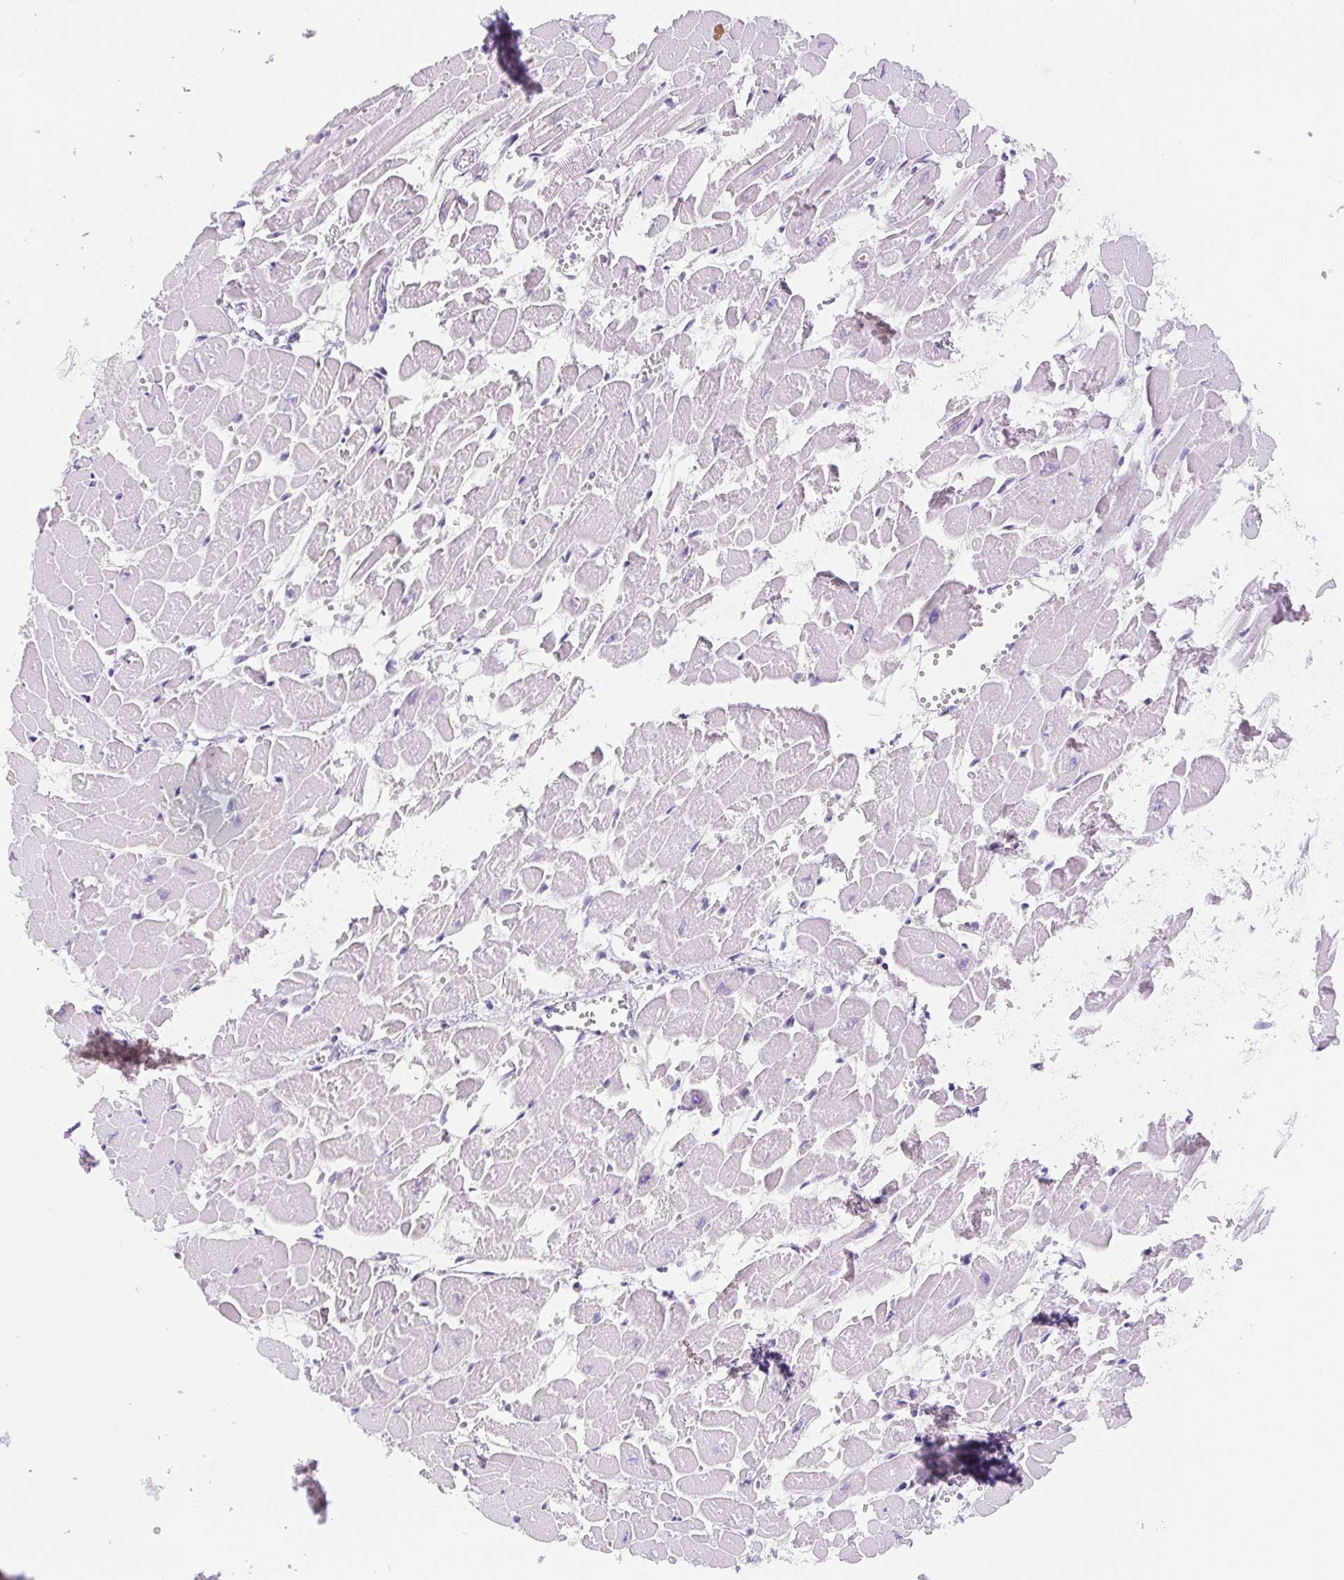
{"staining": {"intensity": "negative", "quantity": "none", "location": "none"}, "tissue": "heart muscle", "cell_type": "Cardiomyocytes", "image_type": "normal", "snomed": [{"axis": "morphology", "description": "Normal tissue, NOS"}, {"axis": "topography", "description": "Heart"}], "caption": "Immunohistochemical staining of benign human heart muscle shows no significant staining in cardiomyocytes. (DAB immunohistochemistry (IHC), high magnification).", "gene": "DYNC2LI1", "patient": {"sex": "female", "age": 52}}